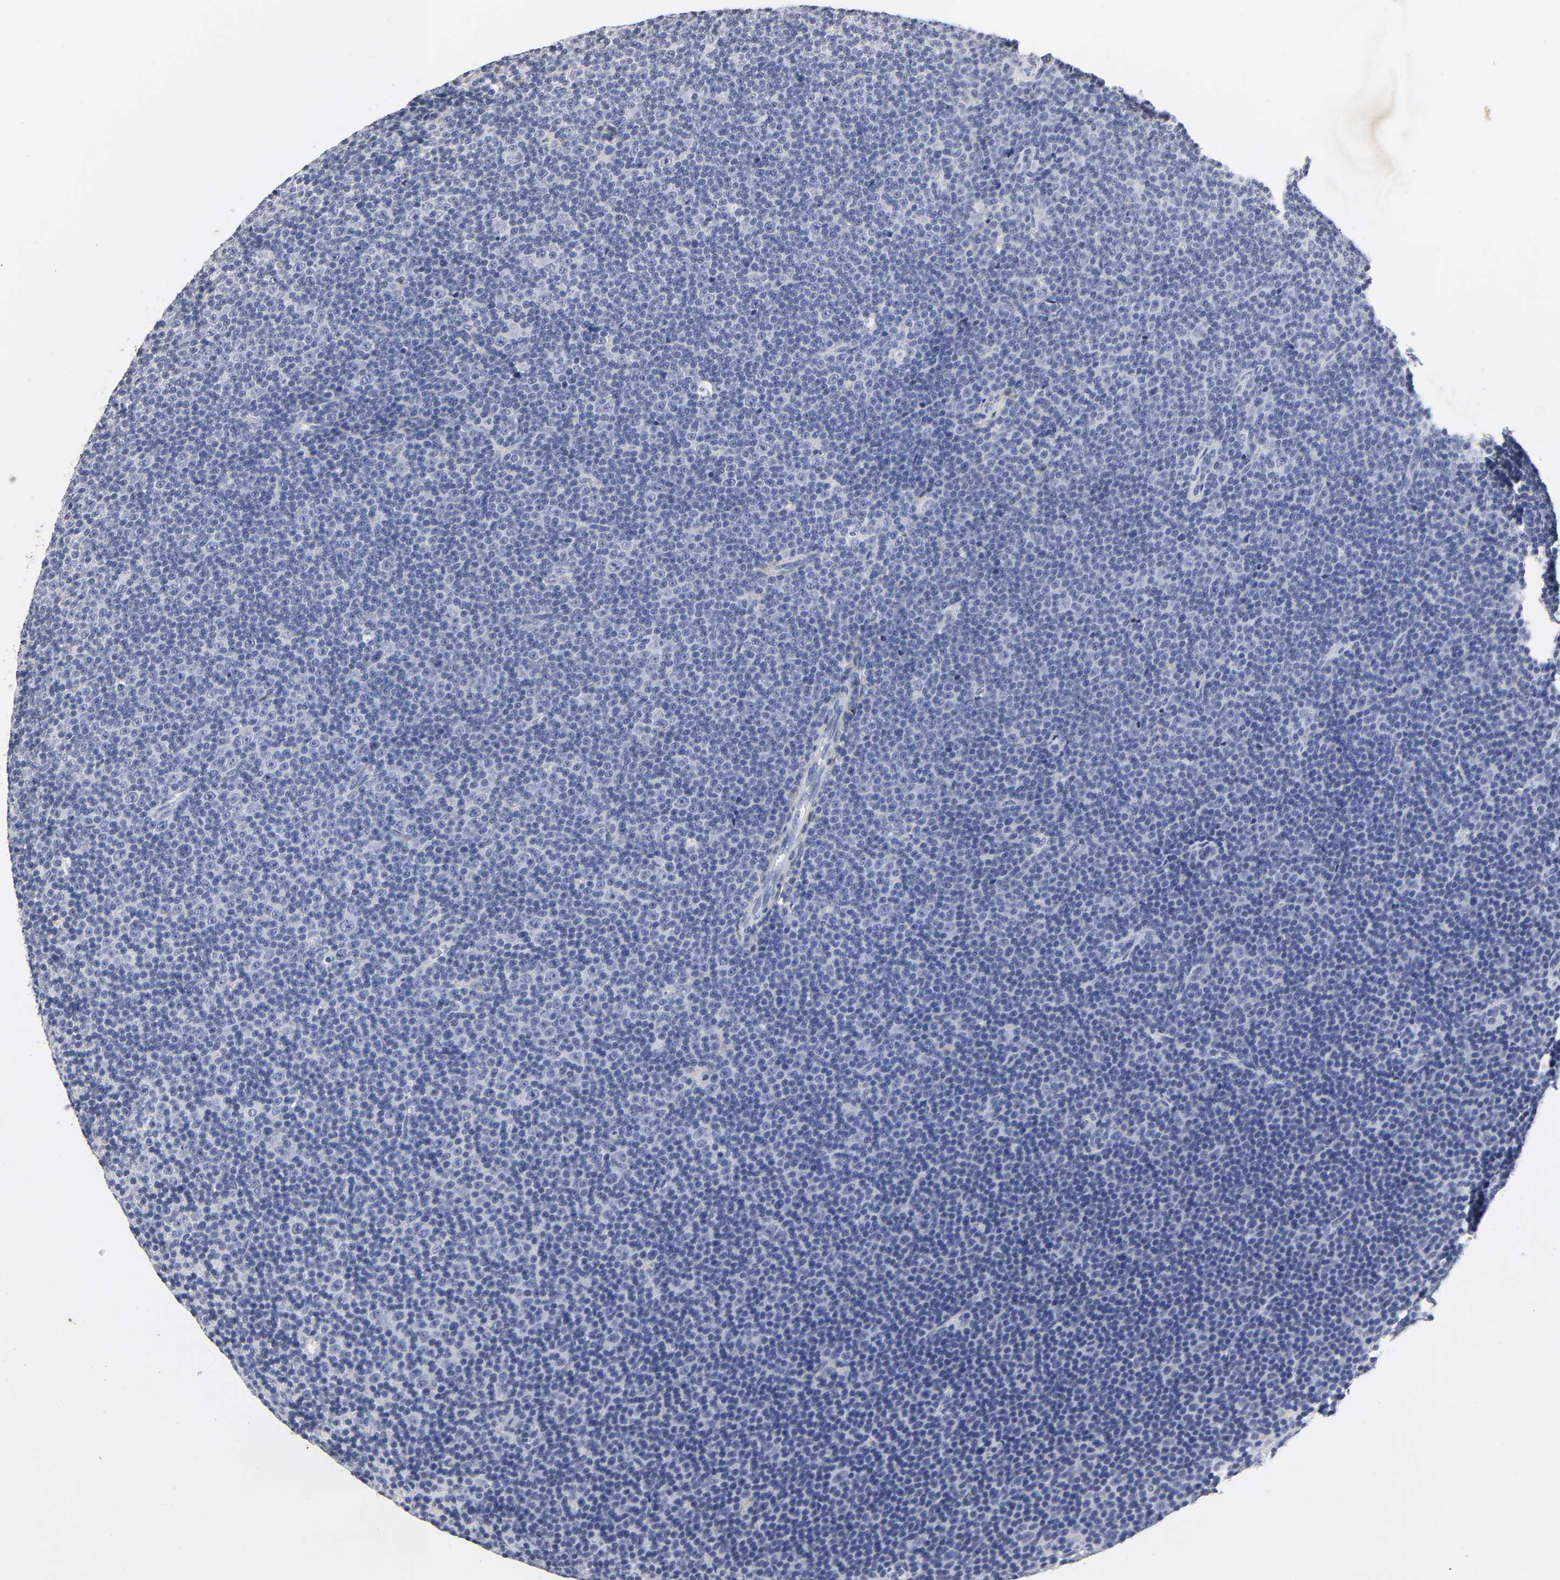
{"staining": {"intensity": "negative", "quantity": "none", "location": "none"}, "tissue": "lymphoma", "cell_type": "Tumor cells", "image_type": "cancer", "snomed": [{"axis": "morphology", "description": "Malignant lymphoma, non-Hodgkin's type, Low grade"}, {"axis": "topography", "description": "Lymph node"}], "caption": "There is no significant staining in tumor cells of malignant lymphoma, non-Hodgkin's type (low-grade). The staining was performed using DAB (3,3'-diaminobenzidine) to visualize the protein expression in brown, while the nuclei were stained in blue with hematoxylin (Magnification: 20x).", "gene": "LRP1", "patient": {"sex": "female", "age": 67}}